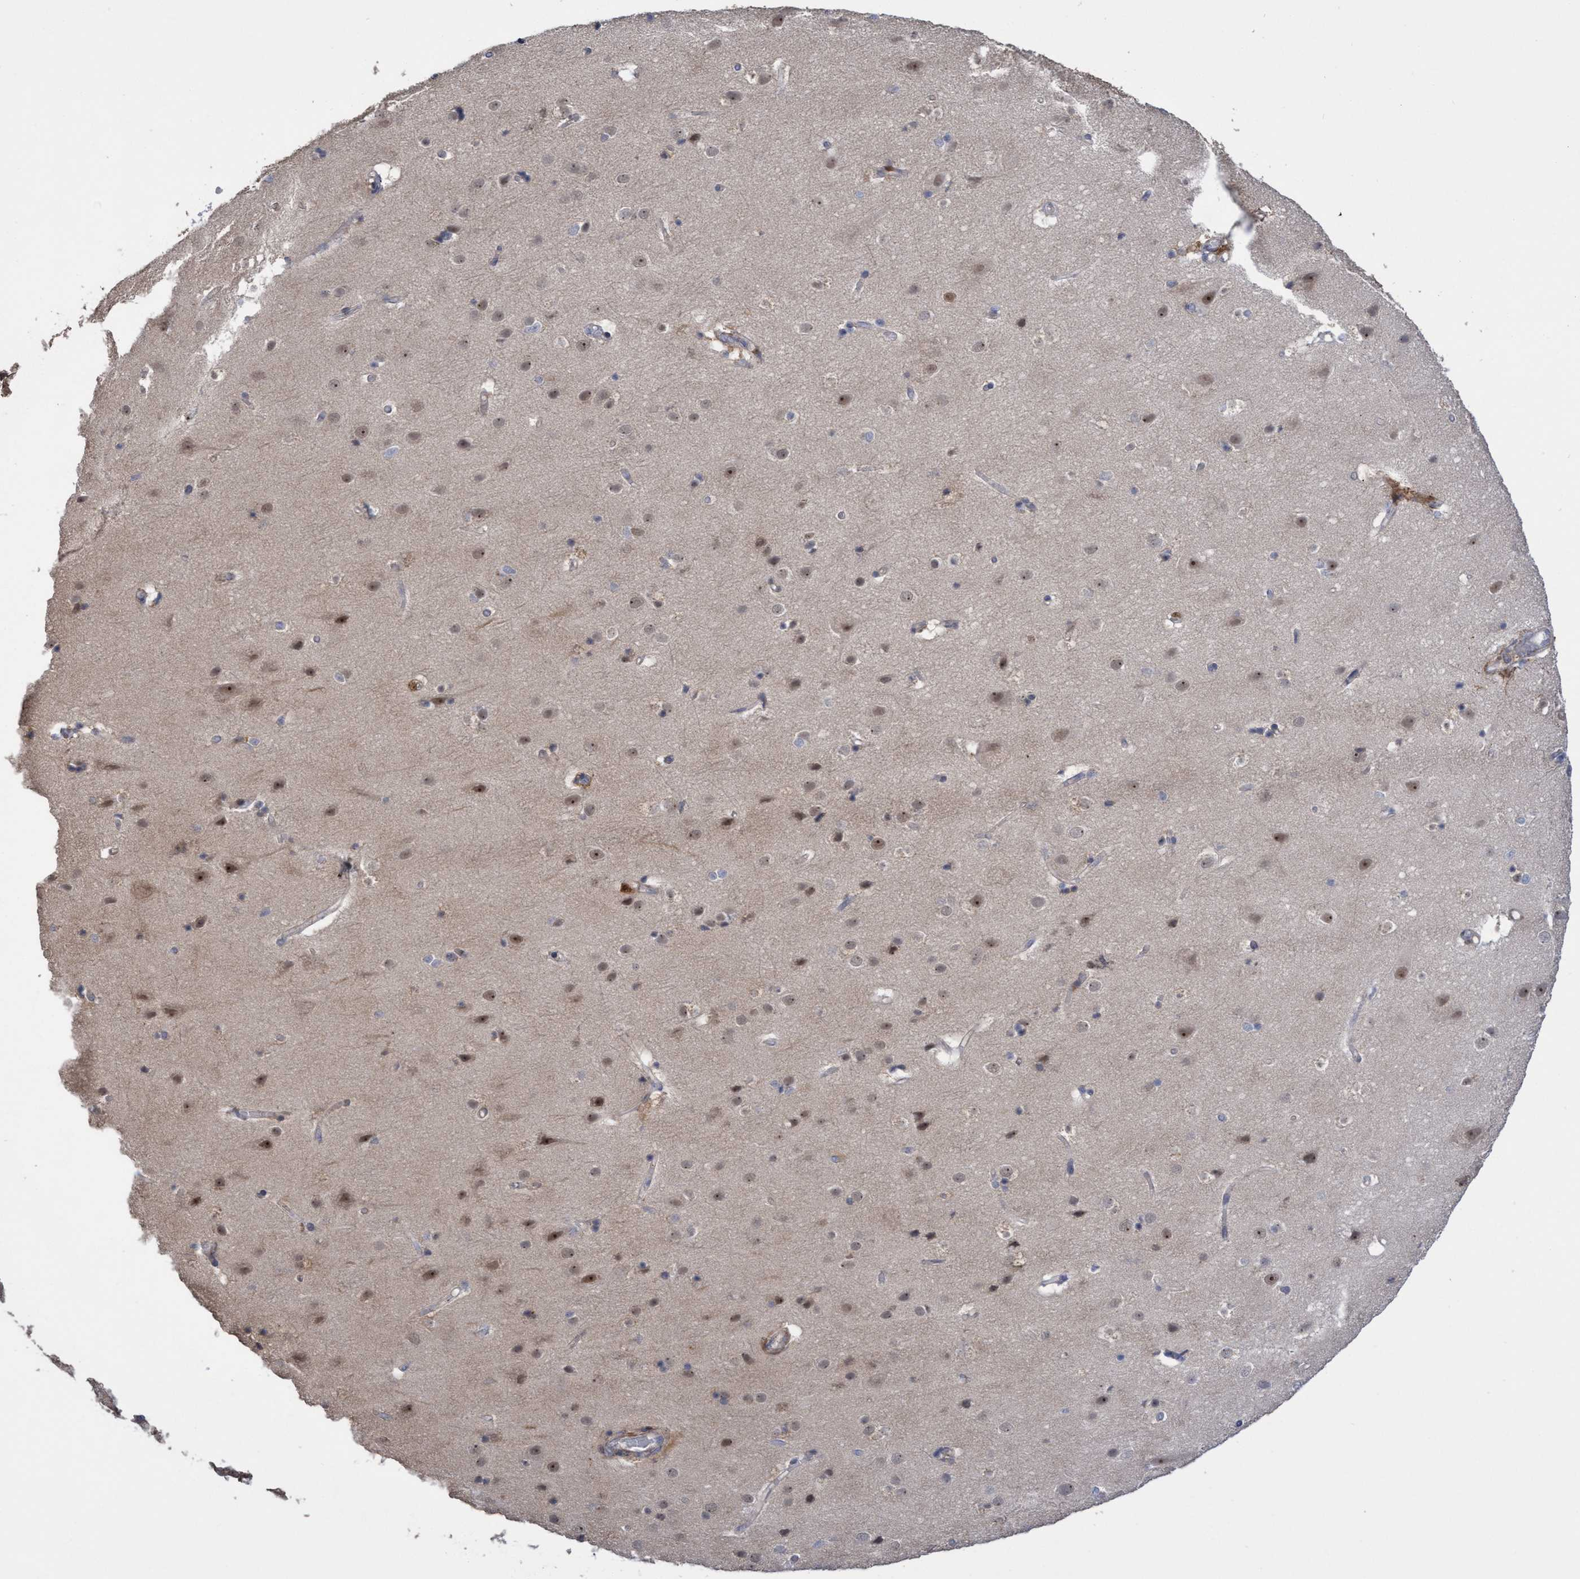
{"staining": {"intensity": "negative", "quantity": "none", "location": "cytoplasmic/membranous"}, "tissue": "cerebral cortex", "cell_type": "Endothelial cells", "image_type": "normal", "snomed": [{"axis": "morphology", "description": "Normal tissue, NOS"}, {"axis": "topography", "description": "Cerebral cortex"}], "caption": "Cerebral cortex stained for a protein using IHC demonstrates no expression endothelial cells.", "gene": "SLBP", "patient": {"sex": "male", "age": 54}}